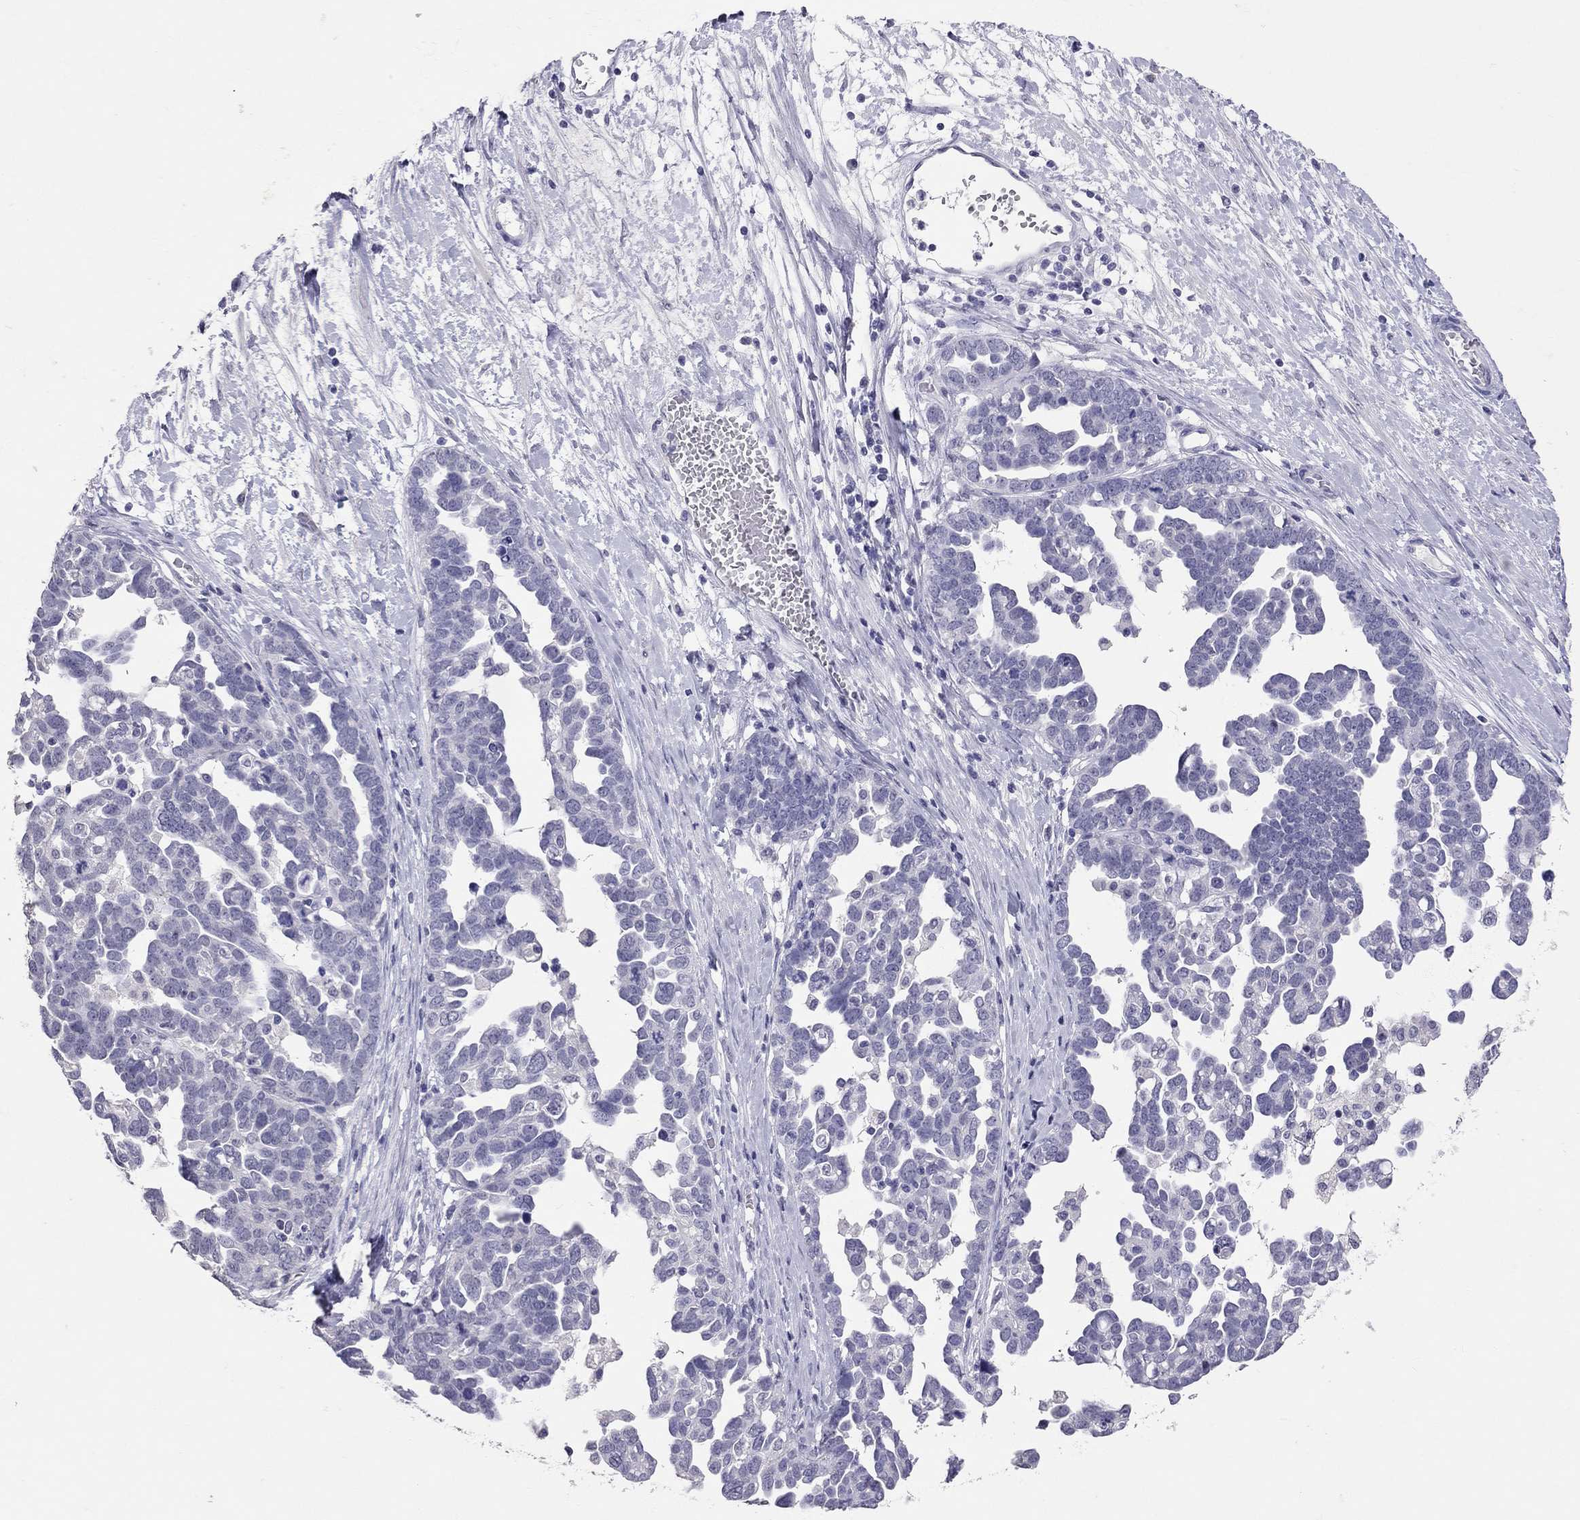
{"staining": {"intensity": "negative", "quantity": "none", "location": "none"}, "tissue": "ovarian cancer", "cell_type": "Tumor cells", "image_type": "cancer", "snomed": [{"axis": "morphology", "description": "Cystadenocarcinoma, serous, NOS"}, {"axis": "topography", "description": "Ovary"}], "caption": "This is an IHC histopathology image of ovarian cancer. There is no positivity in tumor cells.", "gene": "PSMB11", "patient": {"sex": "female", "age": 54}}